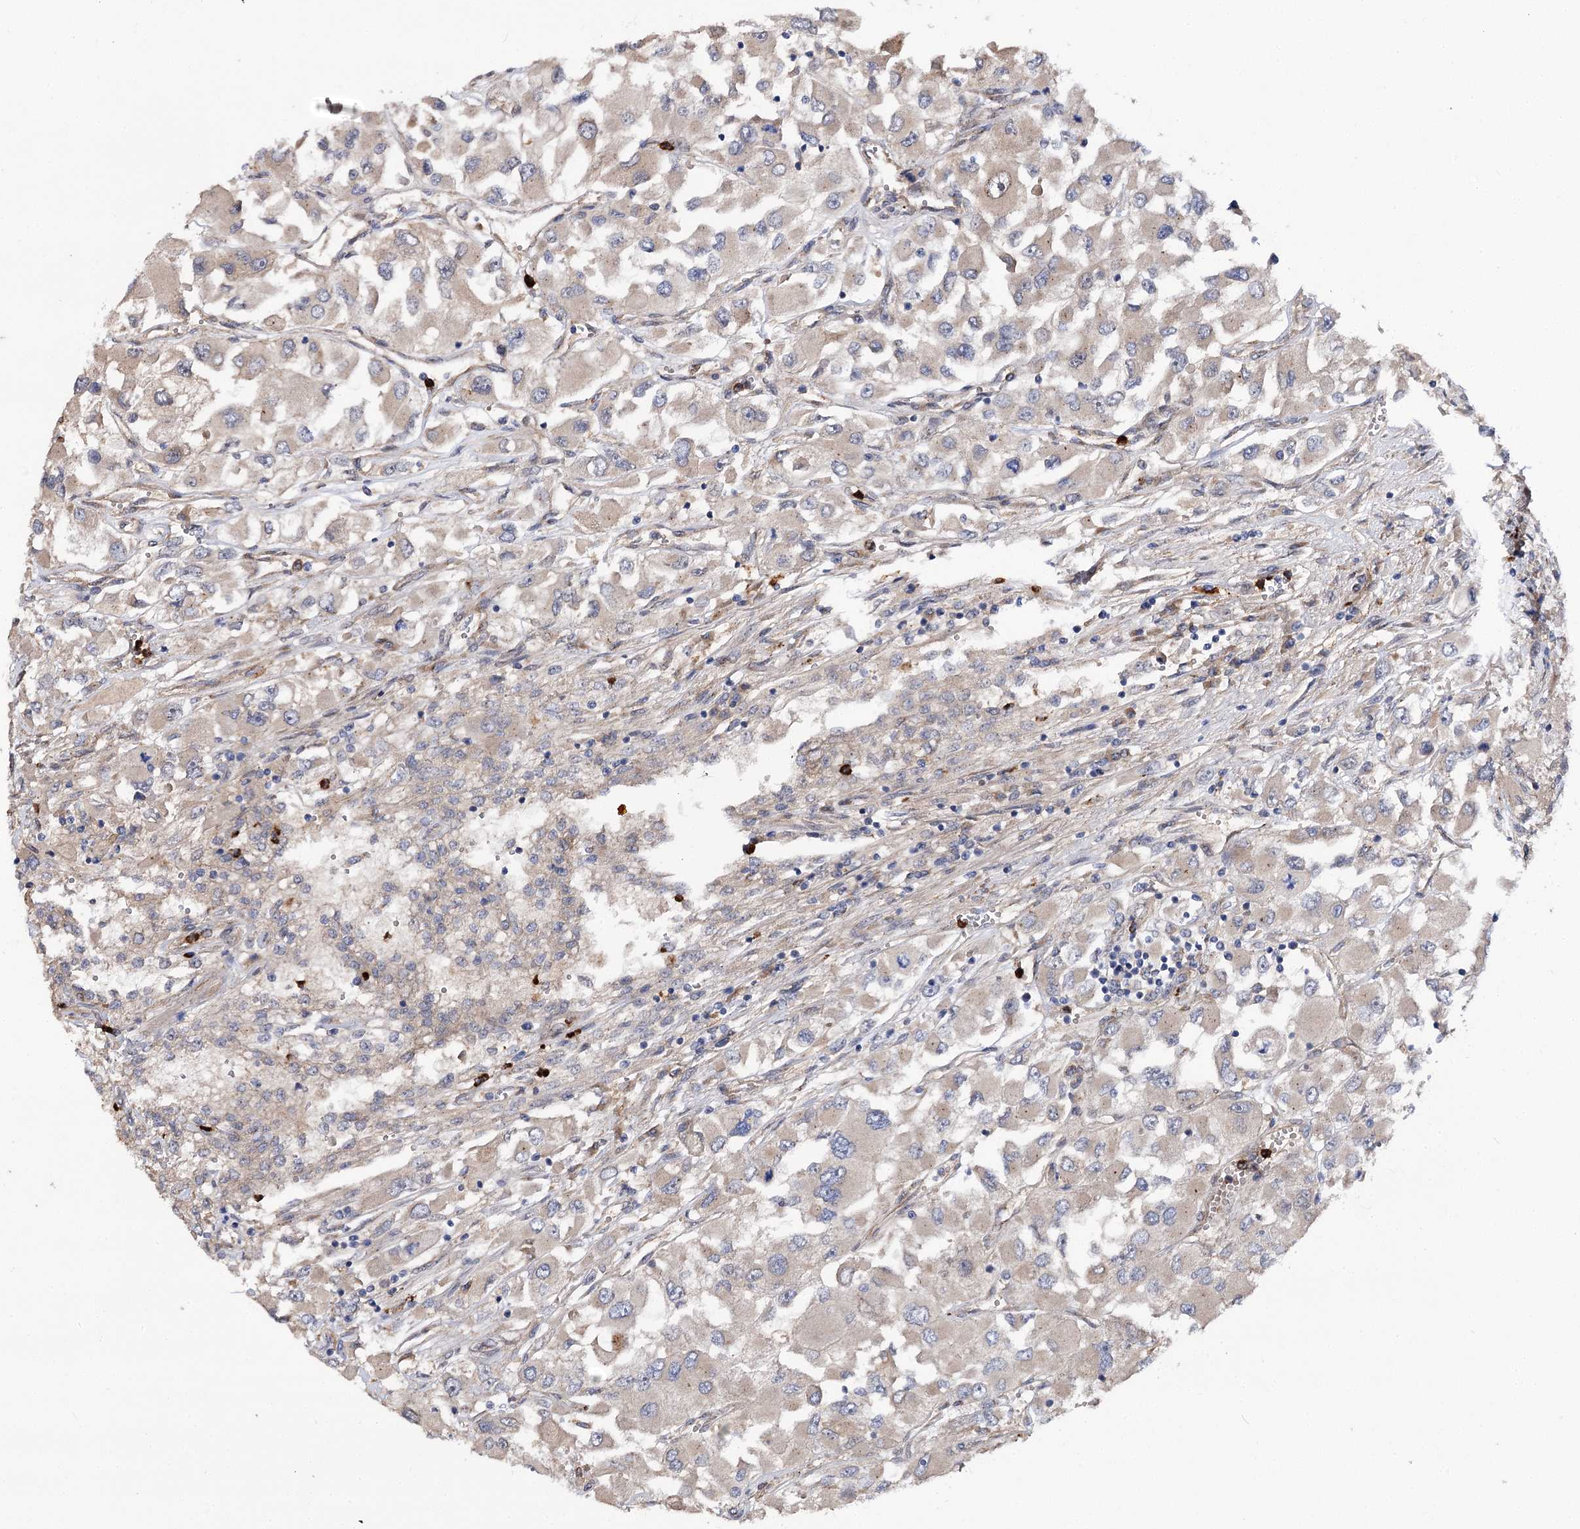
{"staining": {"intensity": "weak", "quantity": "<25%", "location": "cytoplasmic/membranous"}, "tissue": "renal cancer", "cell_type": "Tumor cells", "image_type": "cancer", "snomed": [{"axis": "morphology", "description": "Adenocarcinoma, NOS"}, {"axis": "topography", "description": "Kidney"}], "caption": "IHC micrograph of human renal adenocarcinoma stained for a protein (brown), which reveals no positivity in tumor cells.", "gene": "MINDY3", "patient": {"sex": "female", "age": 52}}